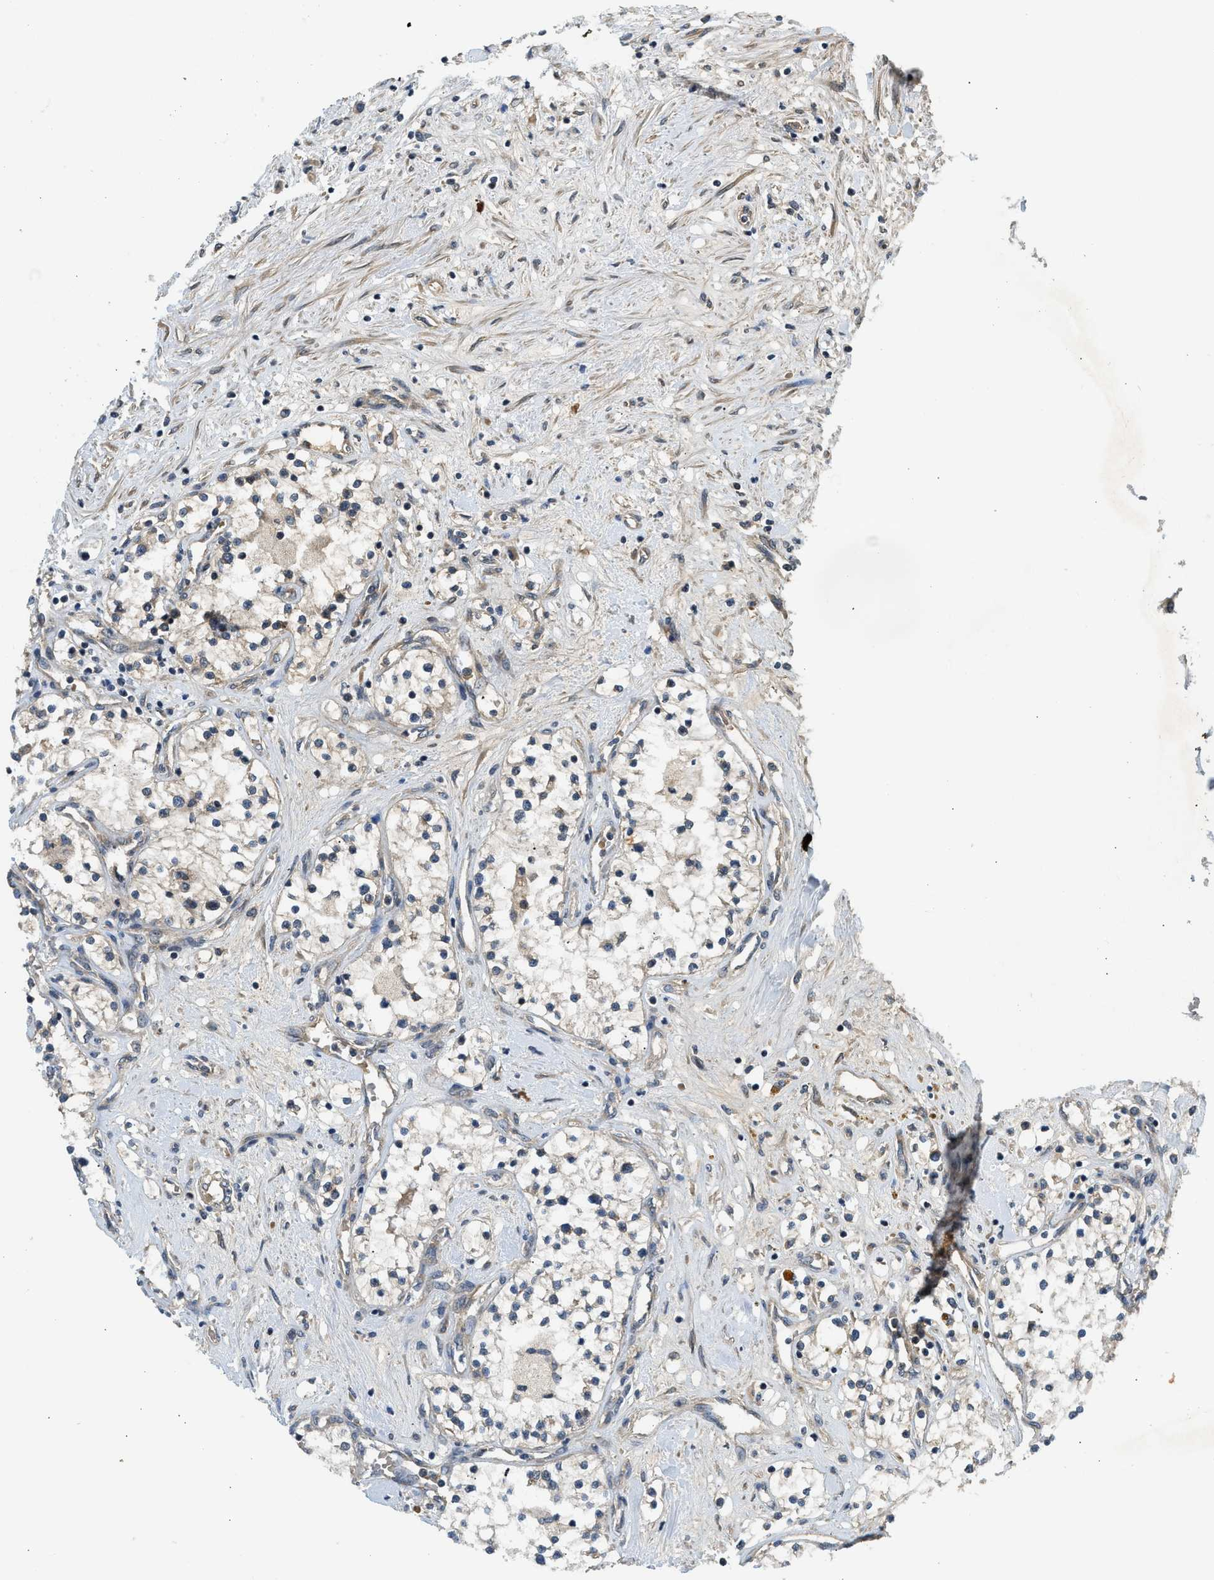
{"staining": {"intensity": "weak", "quantity": "<25%", "location": "cytoplasmic/membranous"}, "tissue": "renal cancer", "cell_type": "Tumor cells", "image_type": "cancer", "snomed": [{"axis": "morphology", "description": "Adenocarcinoma, NOS"}, {"axis": "topography", "description": "Kidney"}], "caption": "Renal cancer (adenocarcinoma) was stained to show a protein in brown. There is no significant expression in tumor cells.", "gene": "ADCY8", "patient": {"sex": "male", "age": 68}}